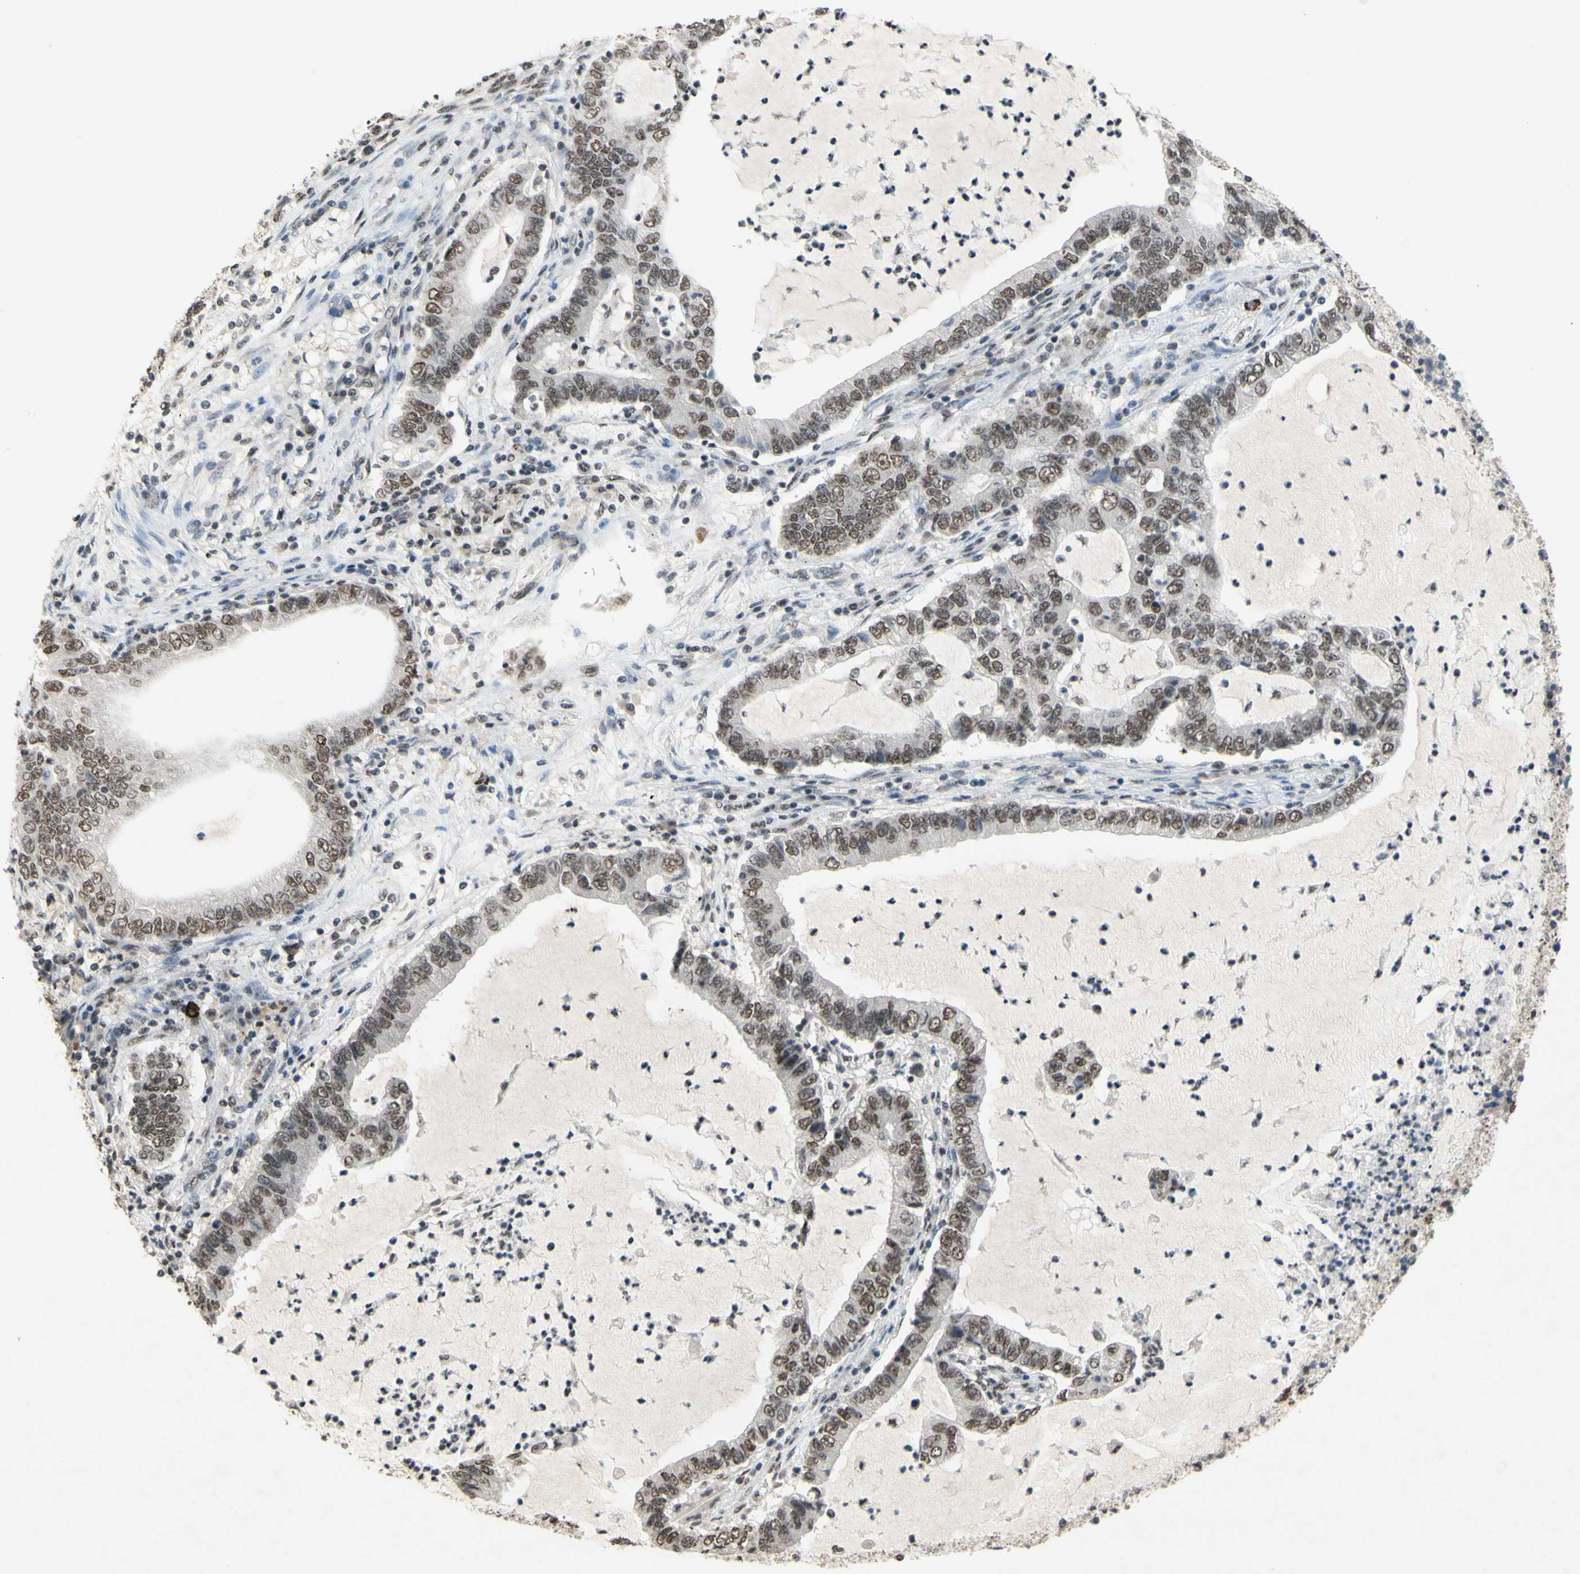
{"staining": {"intensity": "weak", "quantity": ">75%", "location": "nuclear"}, "tissue": "lung cancer", "cell_type": "Tumor cells", "image_type": "cancer", "snomed": [{"axis": "morphology", "description": "Adenocarcinoma, NOS"}, {"axis": "topography", "description": "Lung"}], "caption": "Protein expression analysis of lung cancer (adenocarcinoma) reveals weak nuclear positivity in approximately >75% of tumor cells. (IHC, brightfield microscopy, high magnification).", "gene": "SFPQ", "patient": {"sex": "female", "age": 51}}